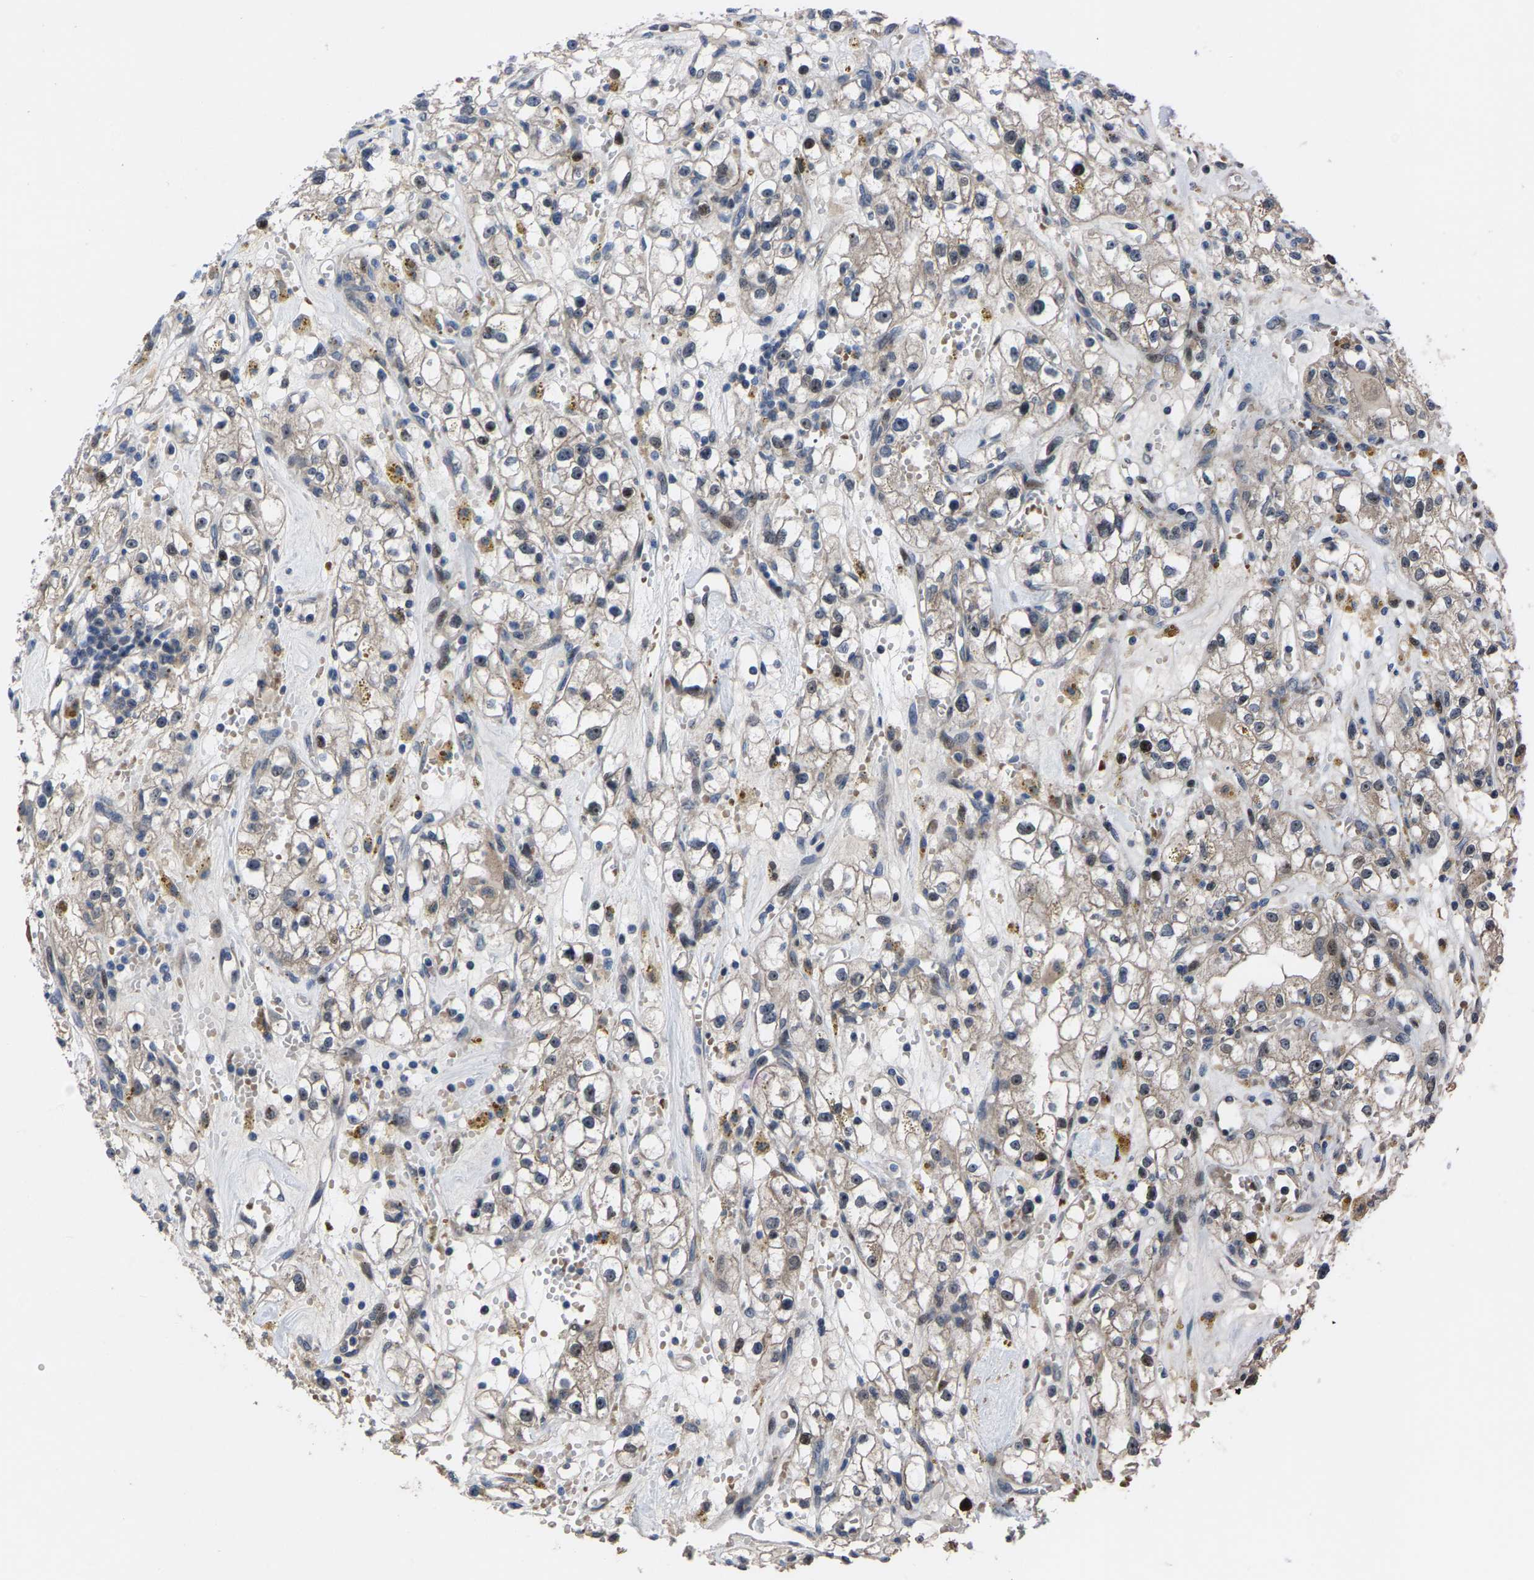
{"staining": {"intensity": "weak", "quantity": "<25%", "location": "cytoplasmic/membranous"}, "tissue": "renal cancer", "cell_type": "Tumor cells", "image_type": "cancer", "snomed": [{"axis": "morphology", "description": "Adenocarcinoma, NOS"}, {"axis": "topography", "description": "Kidney"}], "caption": "This is an immunohistochemistry (IHC) image of human renal cancer (adenocarcinoma). There is no expression in tumor cells.", "gene": "HAUS6", "patient": {"sex": "male", "age": 56}}